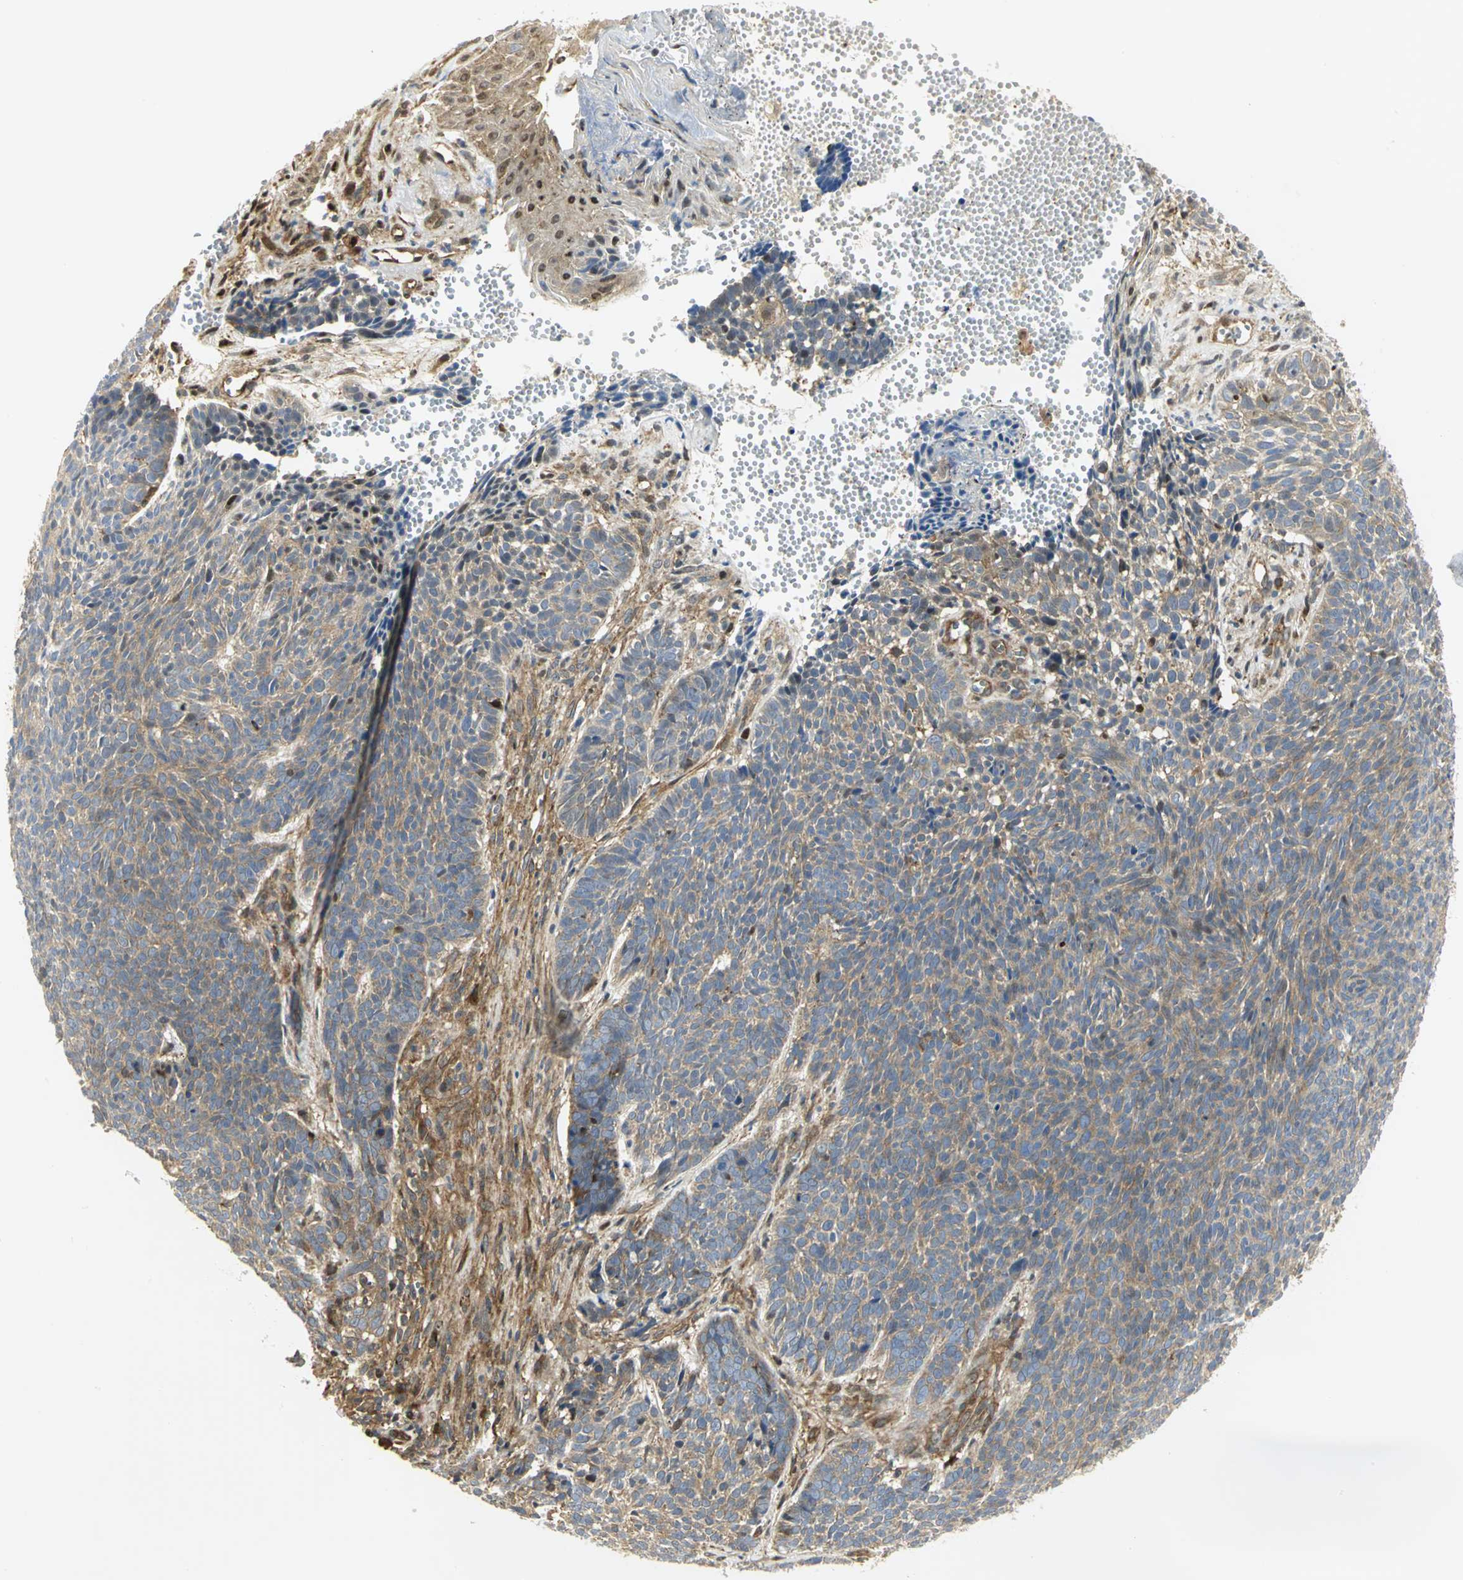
{"staining": {"intensity": "moderate", "quantity": ">75%", "location": "cytoplasmic/membranous"}, "tissue": "skin cancer", "cell_type": "Tumor cells", "image_type": "cancer", "snomed": [{"axis": "morphology", "description": "Basal cell carcinoma"}, {"axis": "topography", "description": "Skin"}], "caption": "This image reveals skin cancer stained with IHC to label a protein in brown. The cytoplasmic/membranous of tumor cells show moderate positivity for the protein. Nuclei are counter-stained blue.", "gene": "EEA1", "patient": {"sex": "male", "age": 84}}